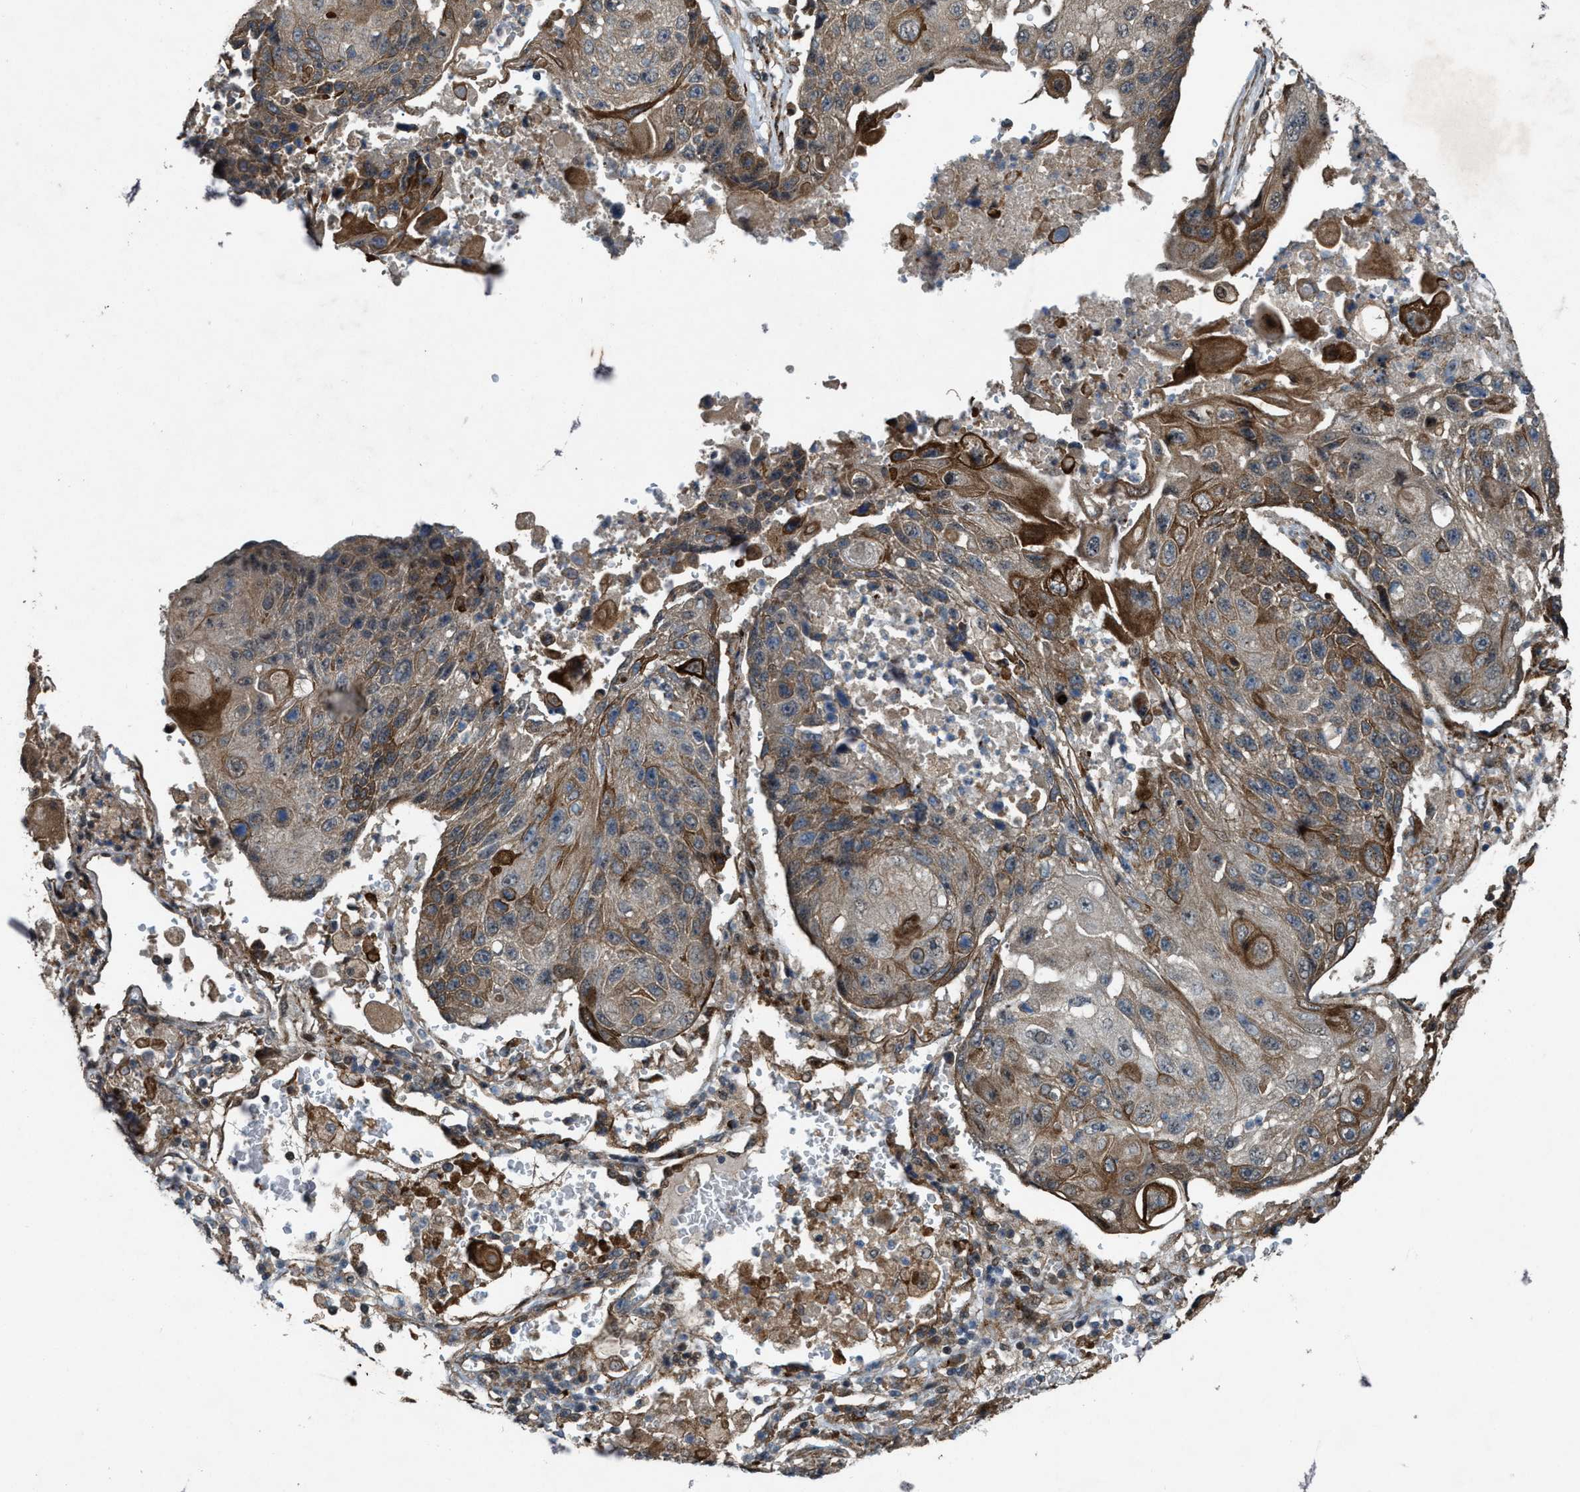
{"staining": {"intensity": "moderate", "quantity": ">75%", "location": "cytoplasmic/membranous"}, "tissue": "lung cancer", "cell_type": "Tumor cells", "image_type": "cancer", "snomed": [{"axis": "morphology", "description": "Squamous cell carcinoma, NOS"}, {"axis": "topography", "description": "Lung"}], "caption": "Immunohistochemistry histopathology image of human lung cancer stained for a protein (brown), which demonstrates medium levels of moderate cytoplasmic/membranous expression in approximately >75% of tumor cells.", "gene": "LRRC72", "patient": {"sex": "male", "age": 61}}